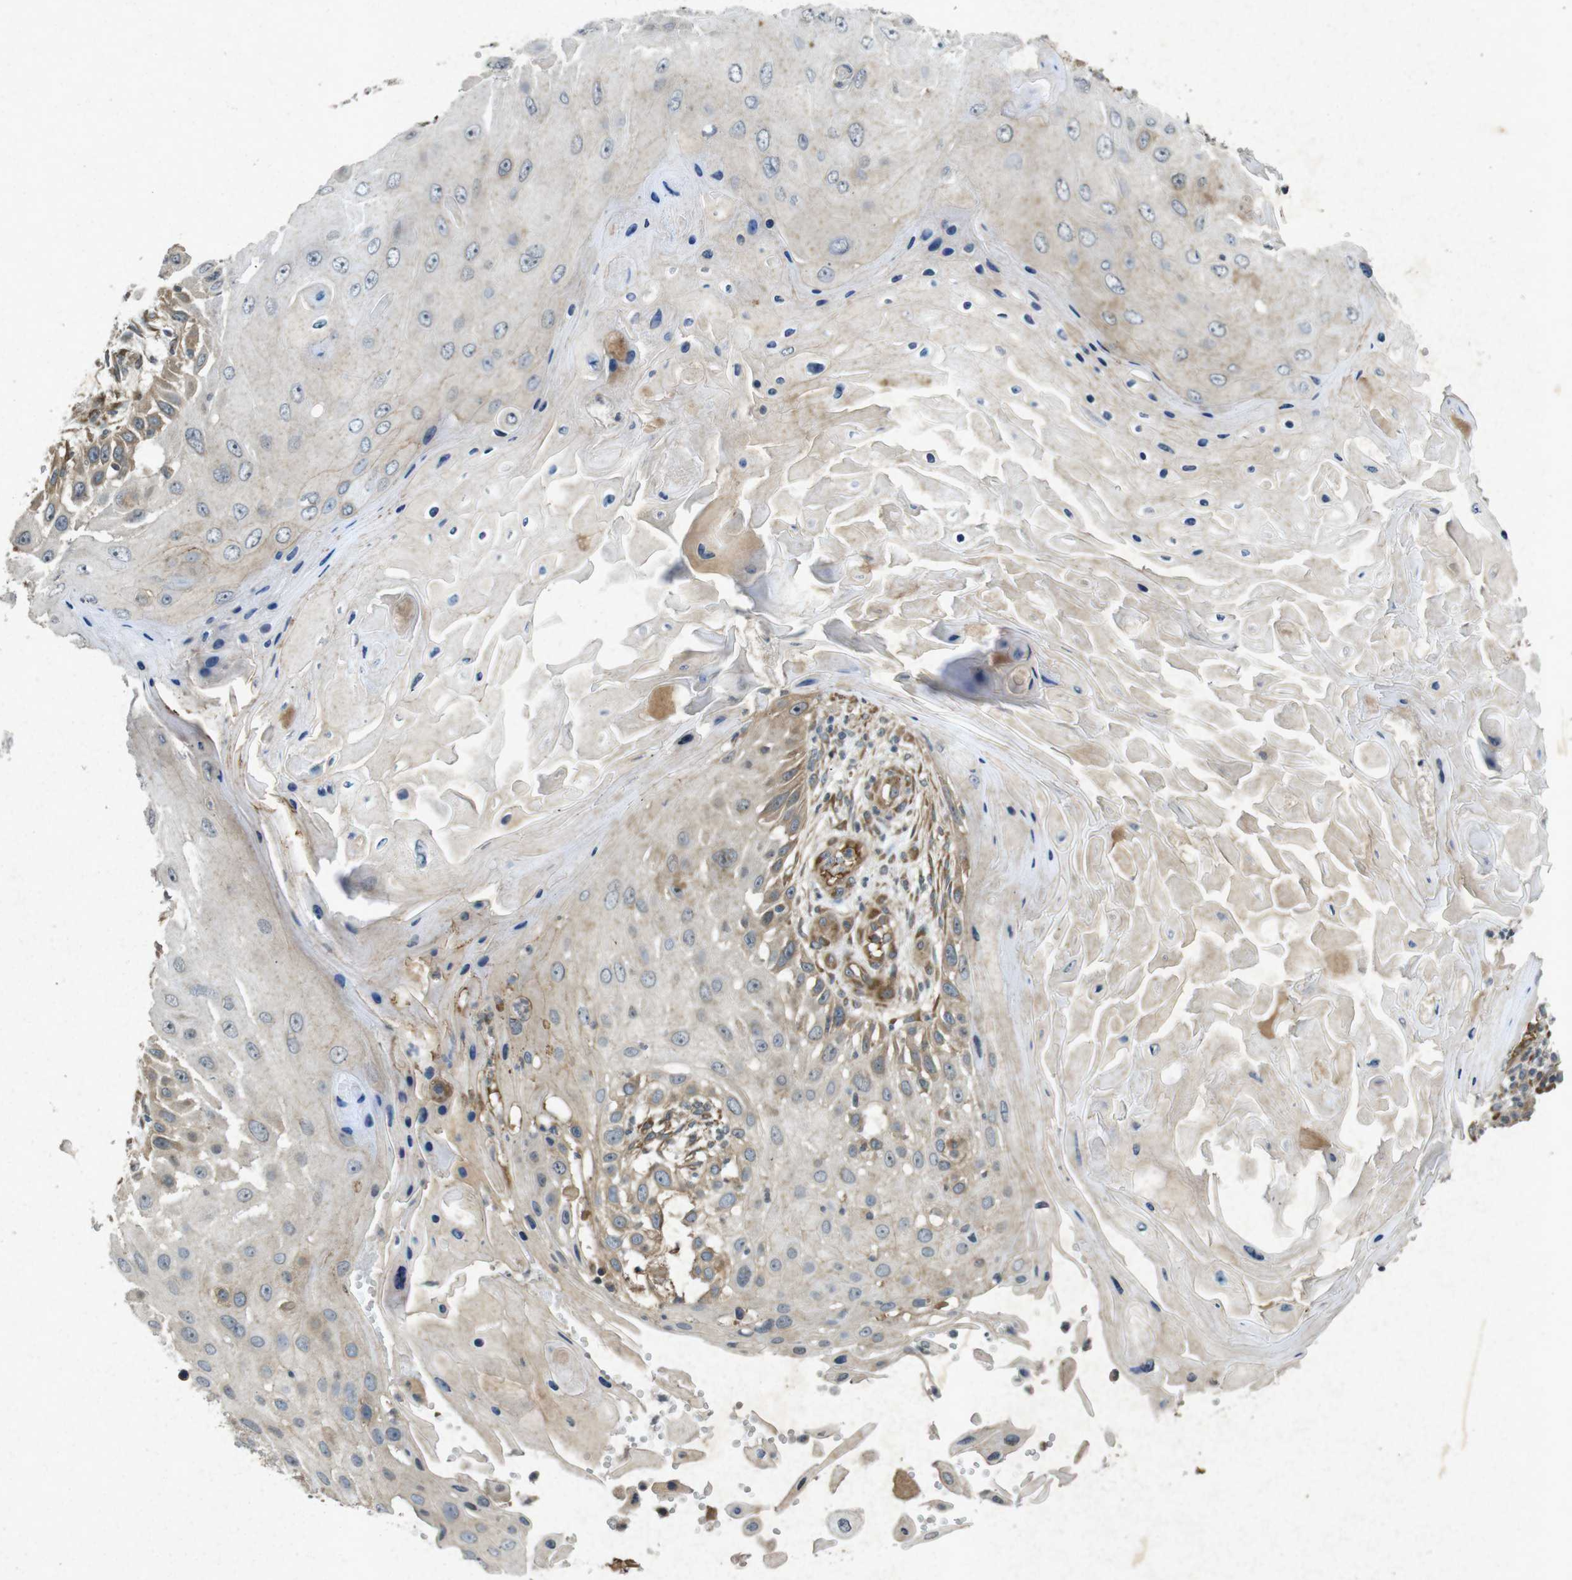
{"staining": {"intensity": "weak", "quantity": "25%-75%", "location": "cytoplasmic/membranous"}, "tissue": "skin cancer", "cell_type": "Tumor cells", "image_type": "cancer", "snomed": [{"axis": "morphology", "description": "Squamous cell carcinoma, NOS"}, {"axis": "topography", "description": "Skin"}], "caption": "An immunohistochemistry micrograph of neoplastic tissue is shown. Protein staining in brown highlights weak cytoplasmic/membranous positivity in skin cancer within tumor cells.", "gene": "FLCN", "patient": {"sex": "female", "age": 44}}